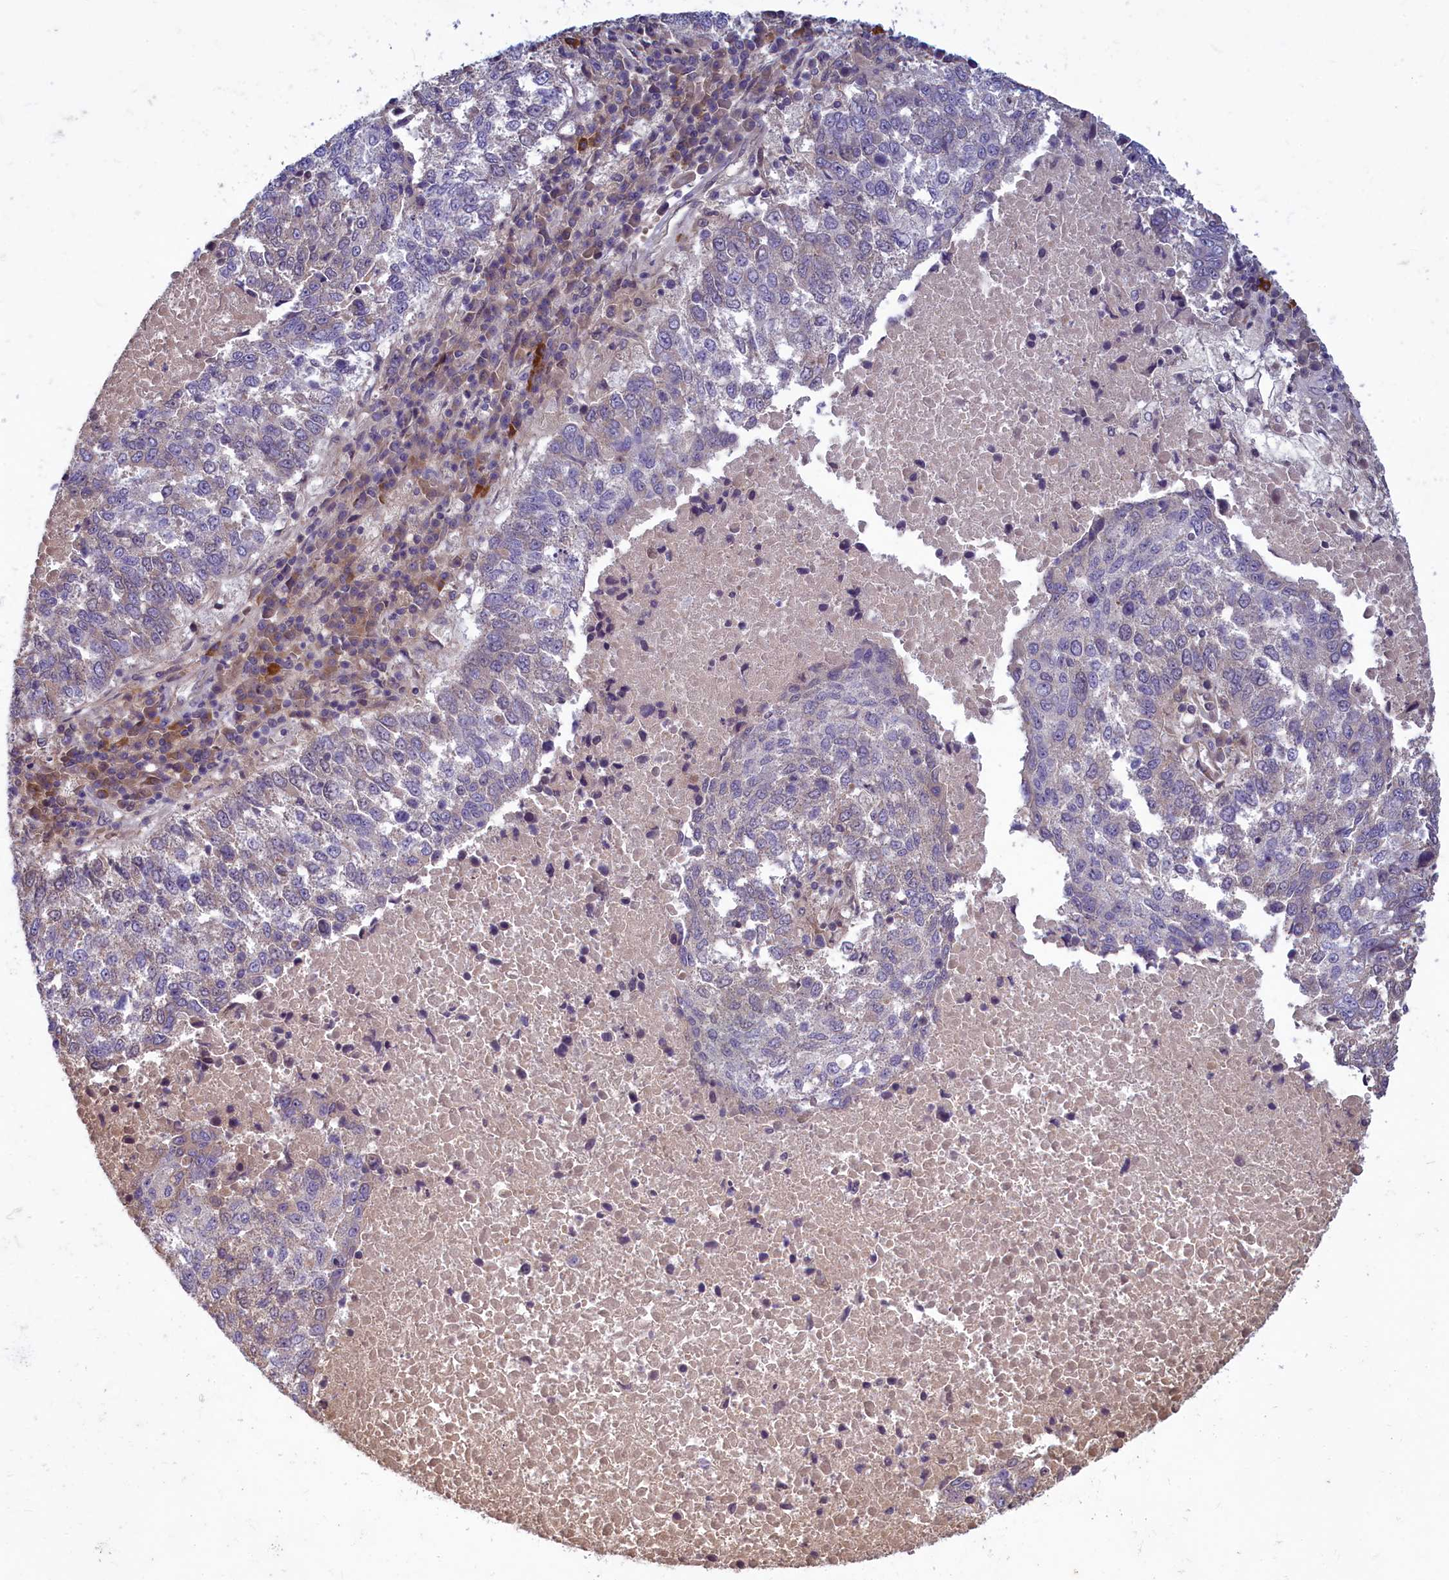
{"staining": {"intensity": "negative", "quantity": "none", "location": "none"}, "tissue": "lung cancer", "cell_type": "Tumor cells", "image_type": "cancer", "snomed": [{"axis": "morphology", "description": "Squamous cell carcinoma, NOS"}, {"axis": "topography", "description": "Lung"}], "caption": "Protein analysis of lung cancer displays no significant positivity in tumor cells.", "gene": "NUBP1", "patient": {"sex": "male", "age": 73}}